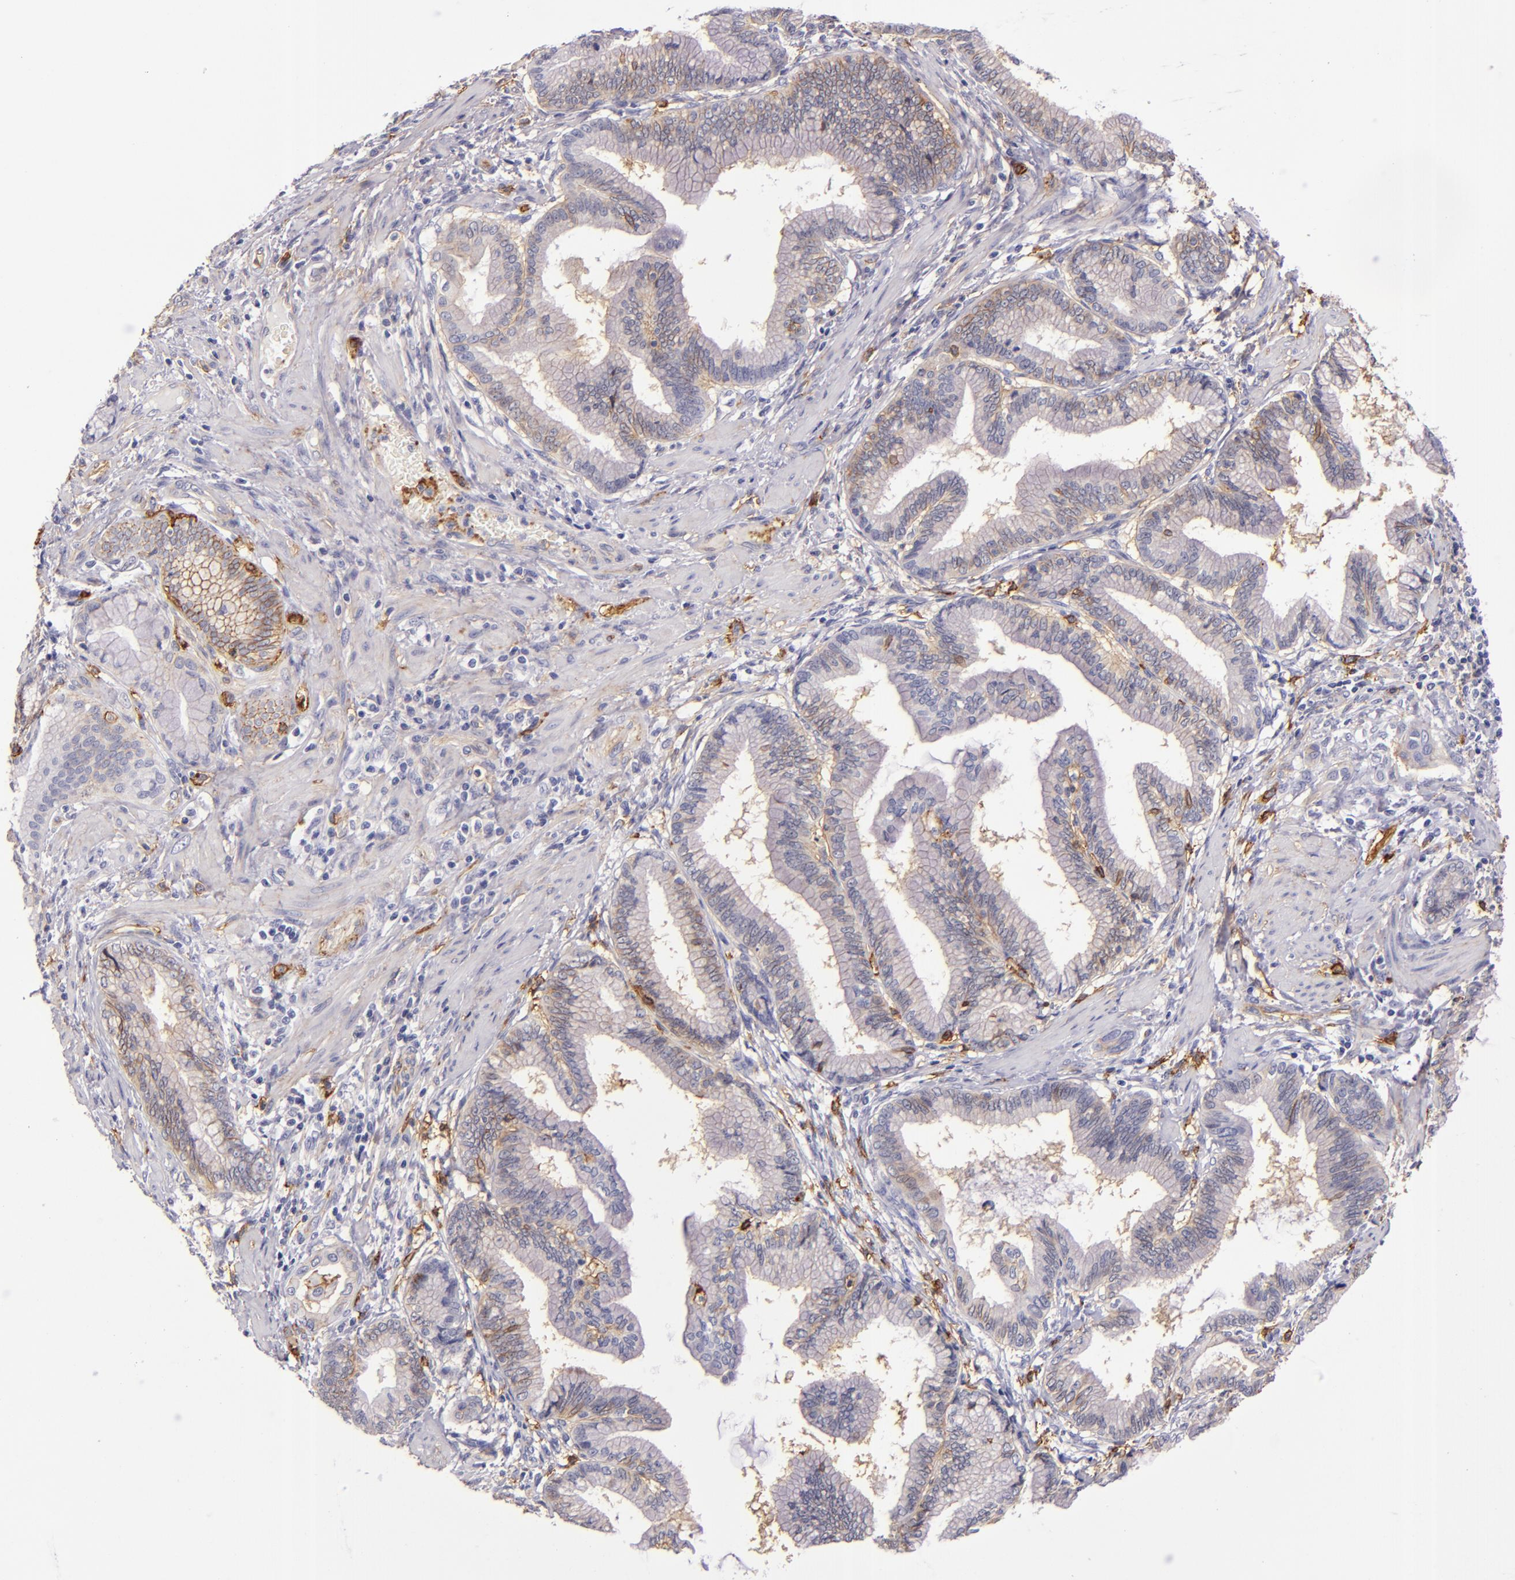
{"staining": {"intensity": "weak", "quantity": "25%-75%", "location": "cytoplasmic/membranous"}, "tissue": "pancreatic cancer", "cell_type": "Tumor cells", "image_type": "cancer", "snomed": [{"axis": "morphology", "description": "Adenocarcinoma, NOS"}, {"axis": "topography", "description": "Pancreas"}], "caption": "Pancreatic cancer (adenocarcinoma) was stained to show a protein in brown. There is low levels of weak cytoplasmic/membranous staining in about 25%-75% of tumor cells. (DAB (3,3'-diaminobenzidine) IHC, brown staining for protein, blue staining for nuclei).", "gene": "CD9", "patient": {"sex": "female", "age": 64}}